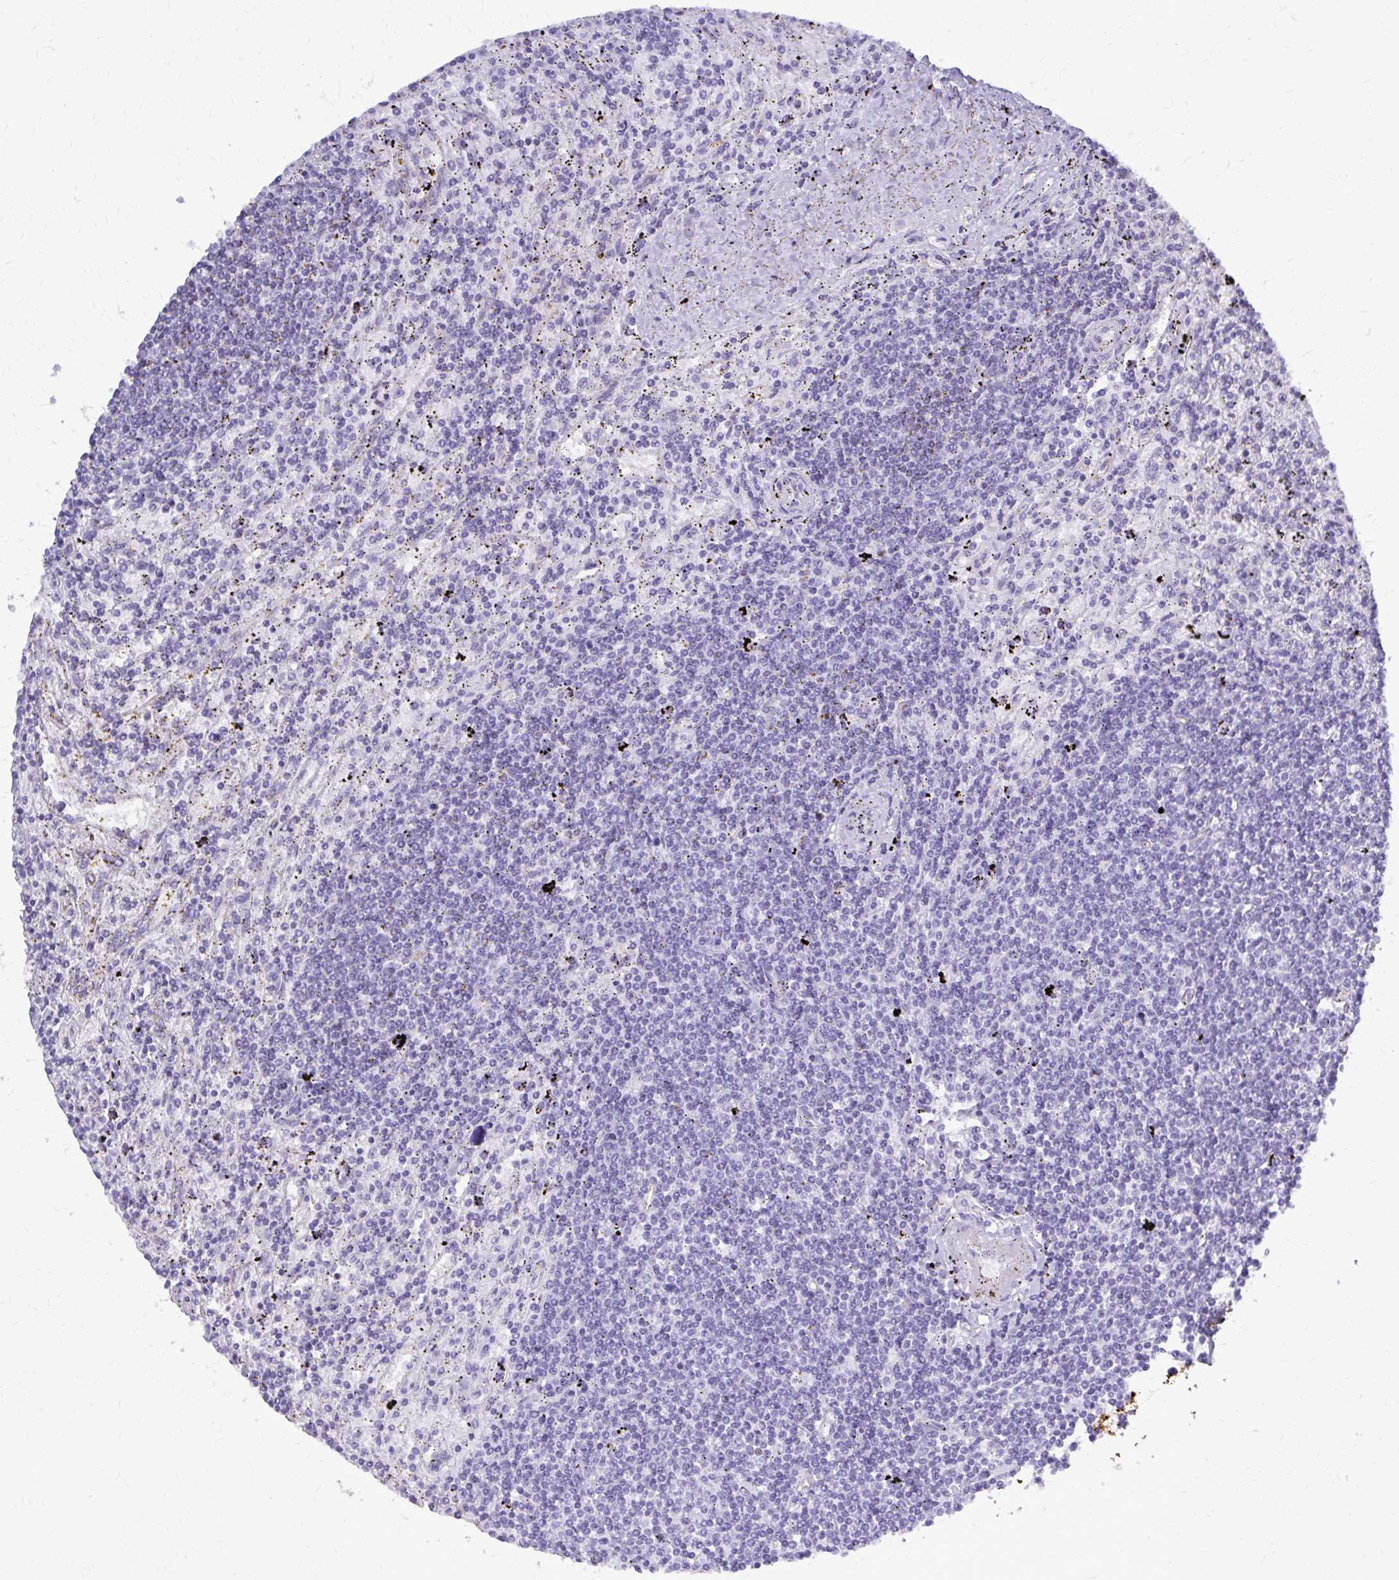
{"staining": {"intensity": "negative", "quantity": "none", "location": "none"}, "tissue": "lymphoma", "cell_type": "Tumor cells", "image_type": "cancer", "snomed": [{"axis": "morphology", "description": "Malignant lymphoma, non-Hodgkin's type, Low grade"}, {"axis": "topography", "description": "Spleen"}], "caption": "Lymphoma was stained to show a protein in brown. There is no significant staining in tumor cells.", "gene": "GFAP", "patient": {"sex": "male", "age": 76}}